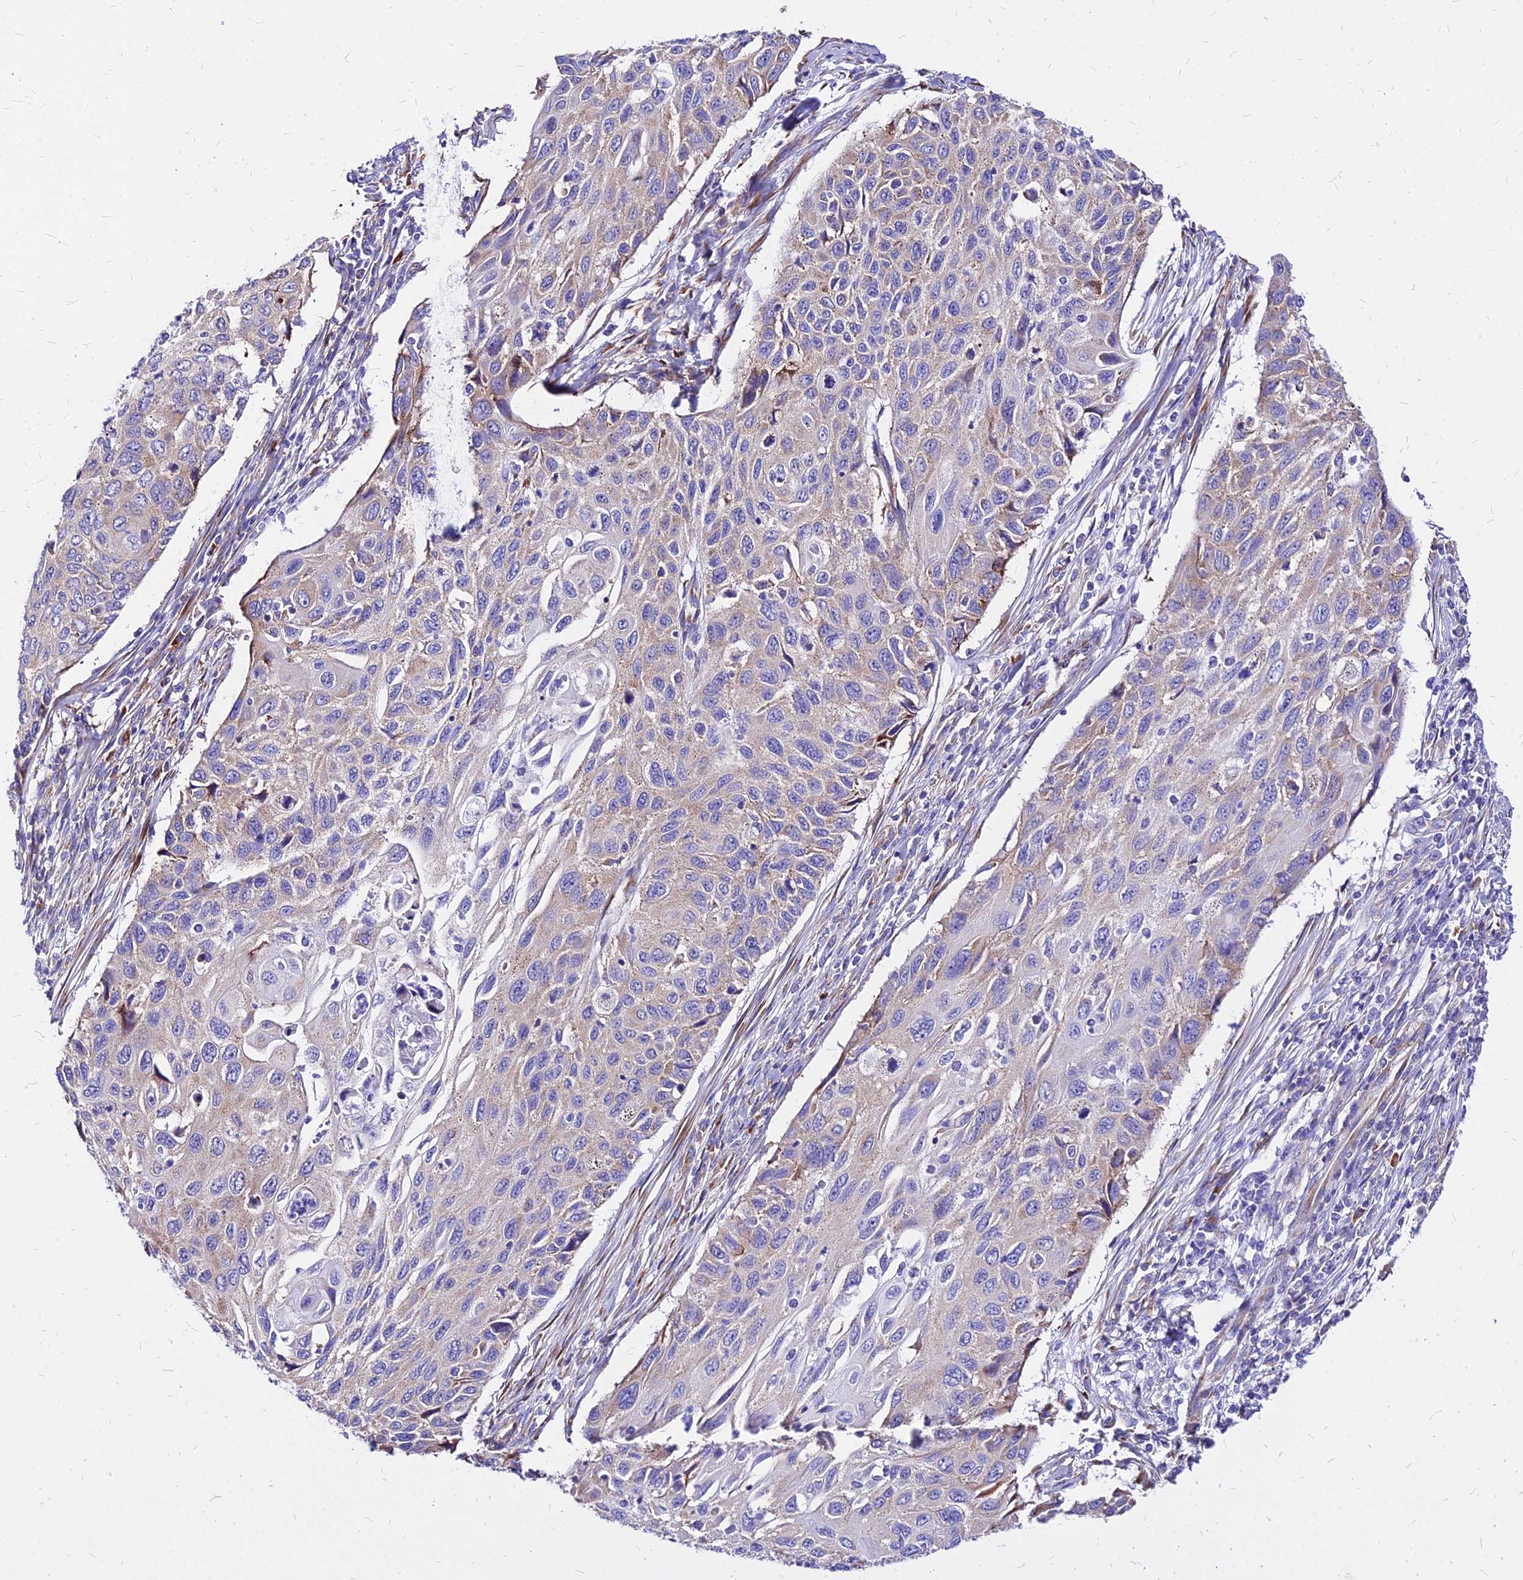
{"staining": {"intensity": "negative", "quantity": "none", "location": "none"}, "tissue": "cervical cancer", "cell_type": "Tumor cells", "image_type": "cancer", "snomed": [{"axis": "morphology", "description": "Squamous cell carcinoma, NOS"}, {"axis": "topography", "description": "Cervix"}], "caption": "Immunohistochemical staining of human squamous cell carcinoma (cervical) shows no significant positivity in tumor cells.", "gene": "RPL19", "patient": {"sex": "female", "age": 70}}